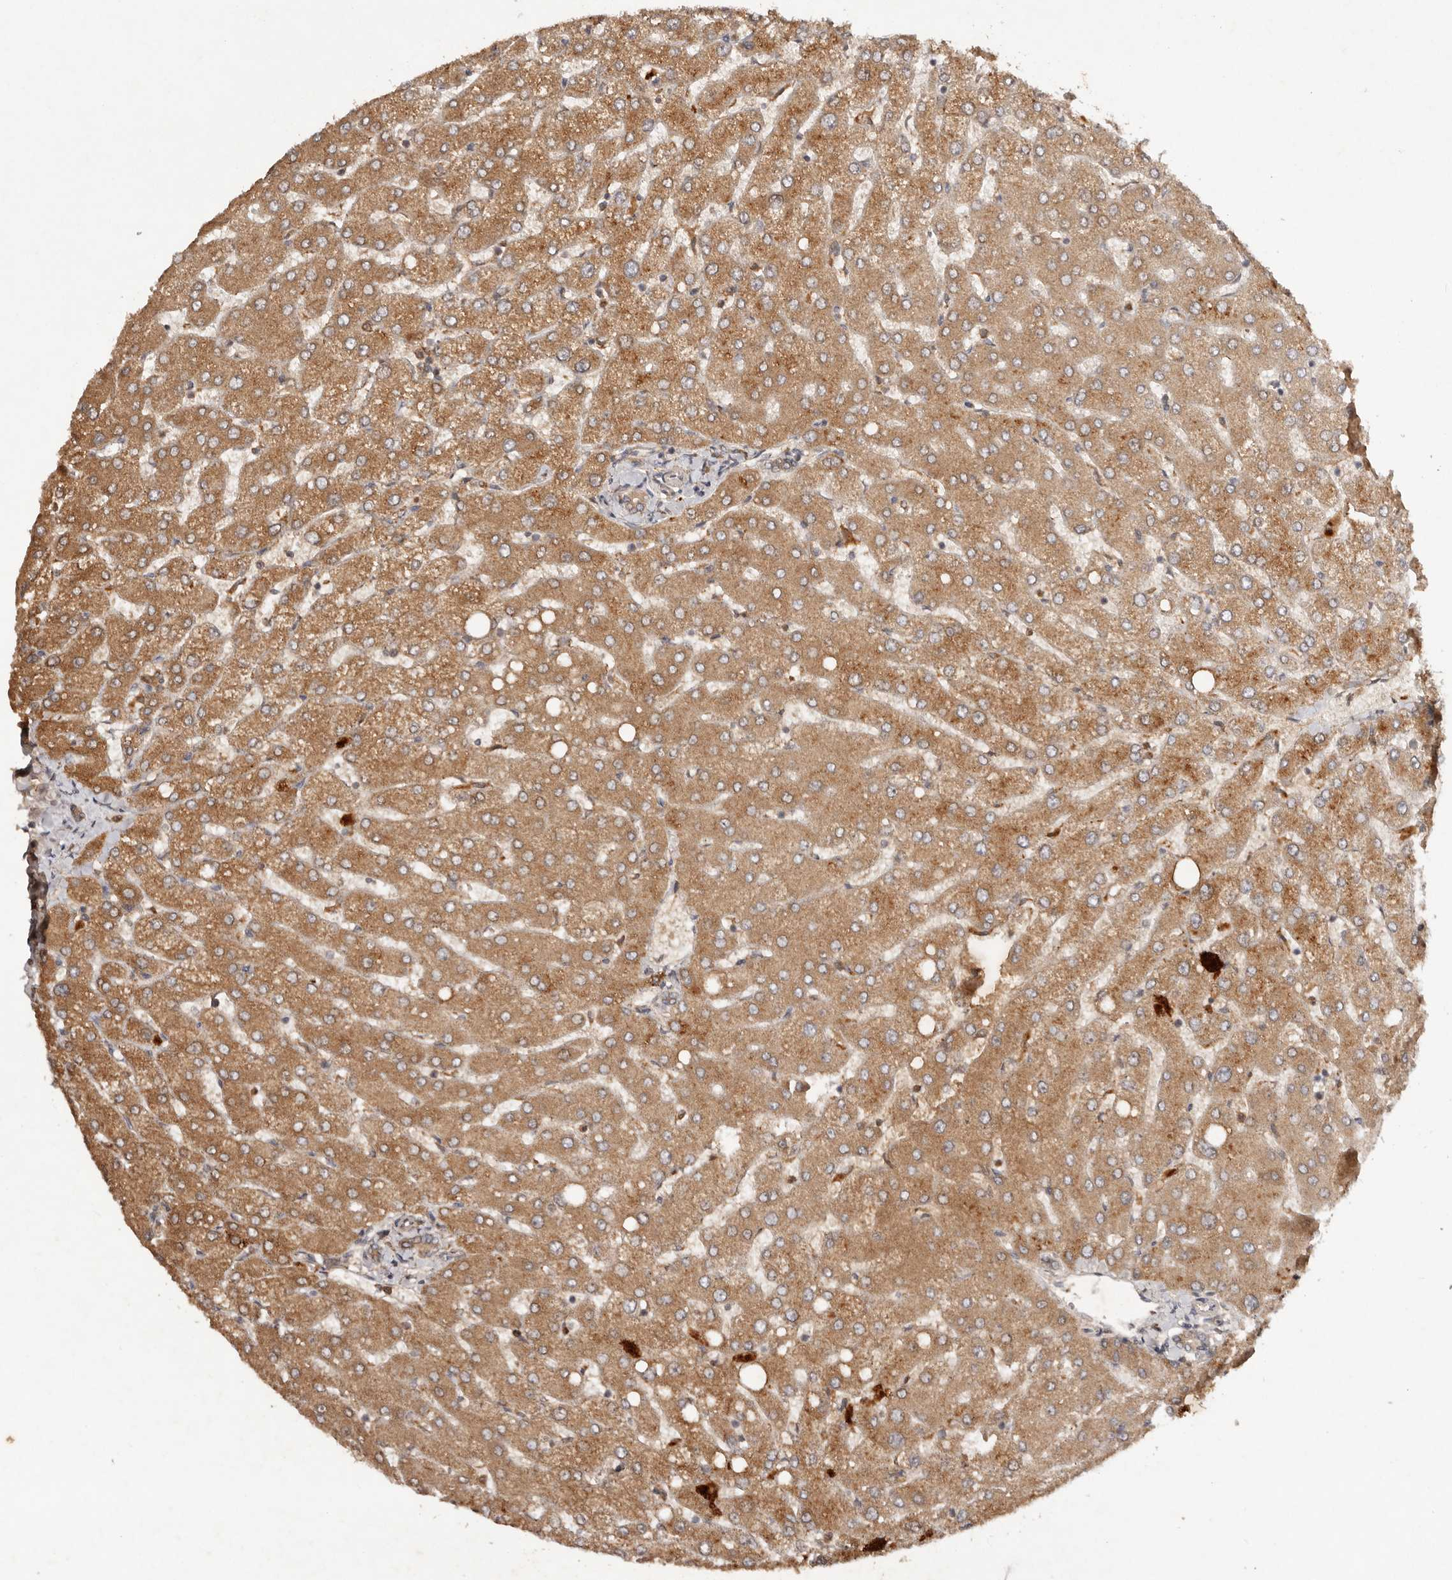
{"staining": {"intensity": "weak", "quantity": "25%-75%", "location": "cytoplasmic/membranous"}, "tissue": "liver", "cell_type": "Cholangiocytes", "image_type": "normal", "snomed": [{"axis": "morphology", "description": "Normal tissue, NOS"}, {"axis": "topography", "description": "Liver"}], "caption": "This image demonstrates immunohistochemistry (IHC) staining of benign liver, with low weak cytoplasmic/membranous staining in approximately 25%-75% of cholangiocytes.", "gene": "PKIB", "patient": {"sex": "female", "age": 54}}